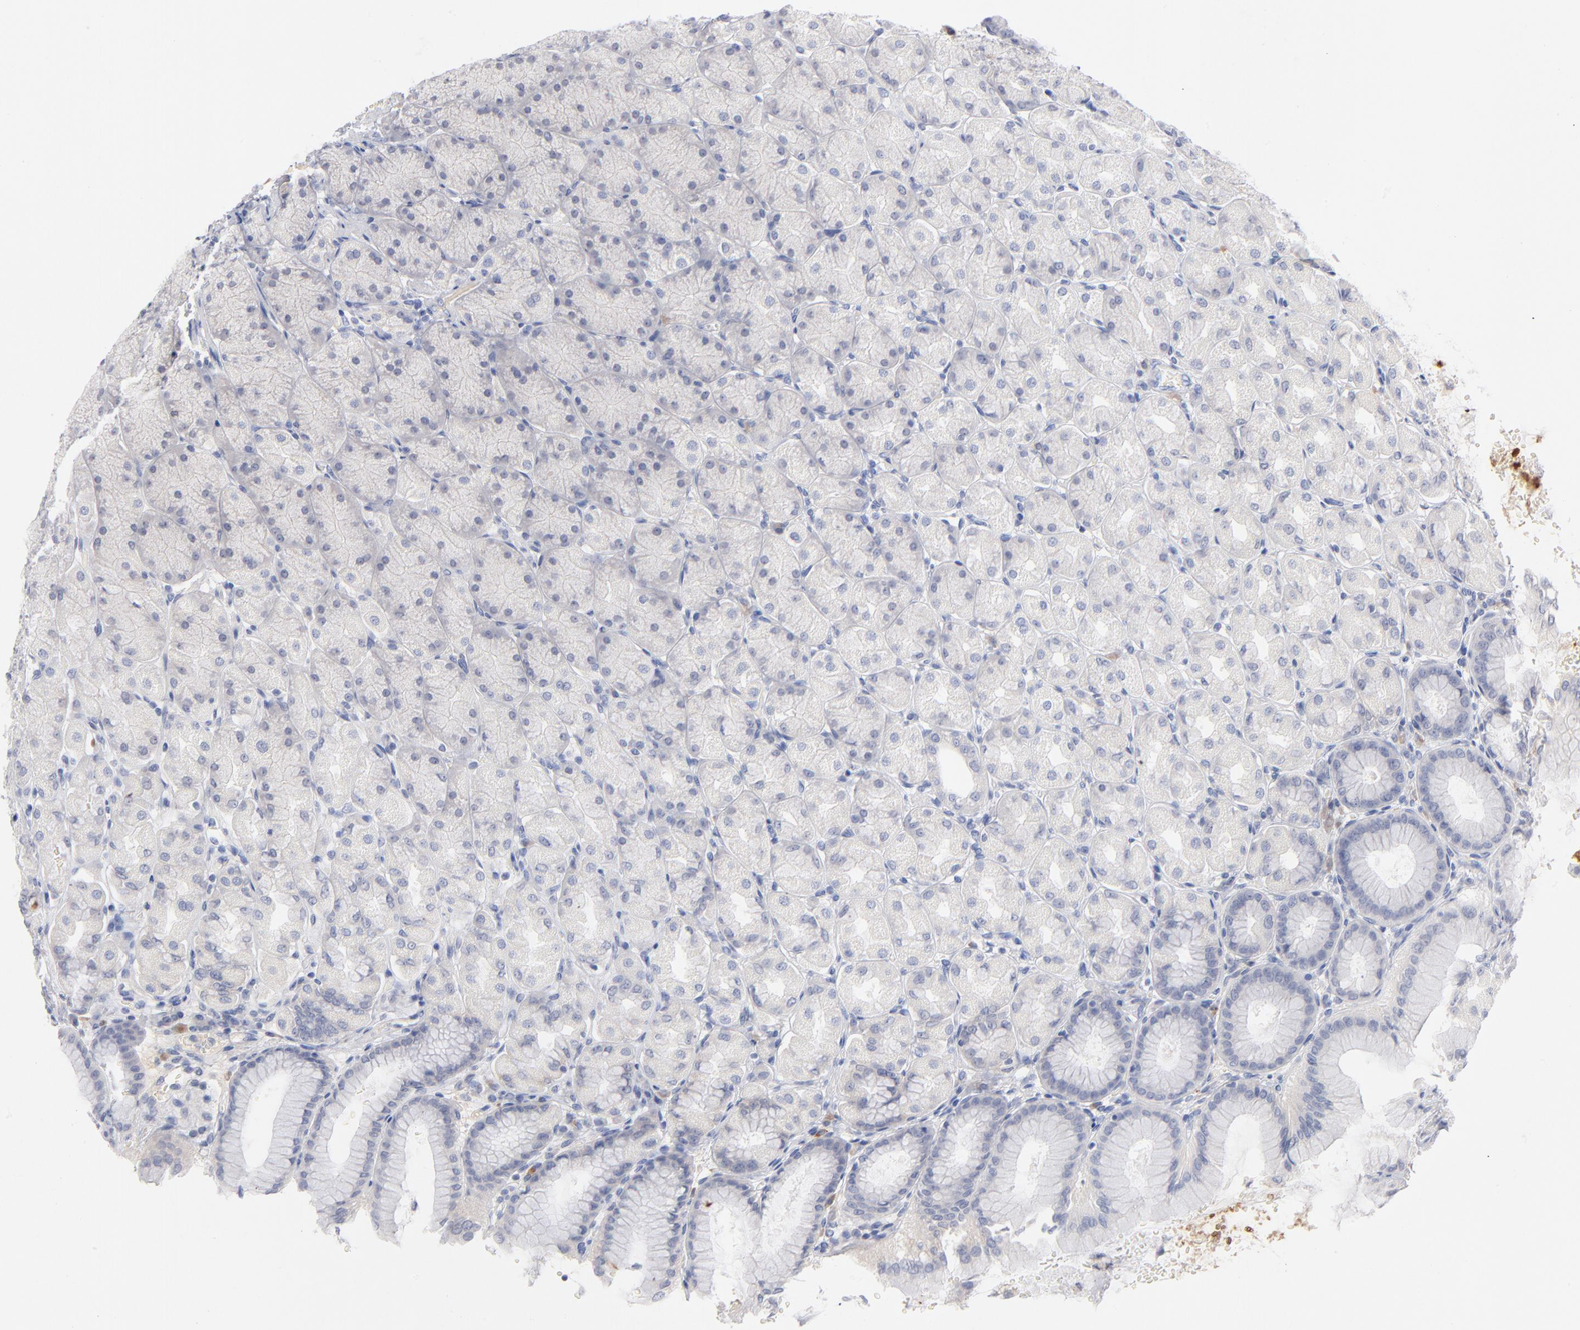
{"staining": {"intensity": "weak", "quantity": "<25%", "location": "cytoplasmic/membranous"}, "tissue": "stomach", "cell_type": "Glandular cells", "image_type": "normal", "snomed": [{"axis": "morphology", "description": "Normal tissue, NOS"}, {"axis": "topography", "description": "Stomach, upper"}], "caption": "An IHC photomicrograph of normal stomach is shown. There is no staining in glandular cells of stomach. (Immunohistochemistry (ihc), brightfield microscopy, high magnification).", "gene": "F12", "patient": {"sex": "female", "age": 56}}